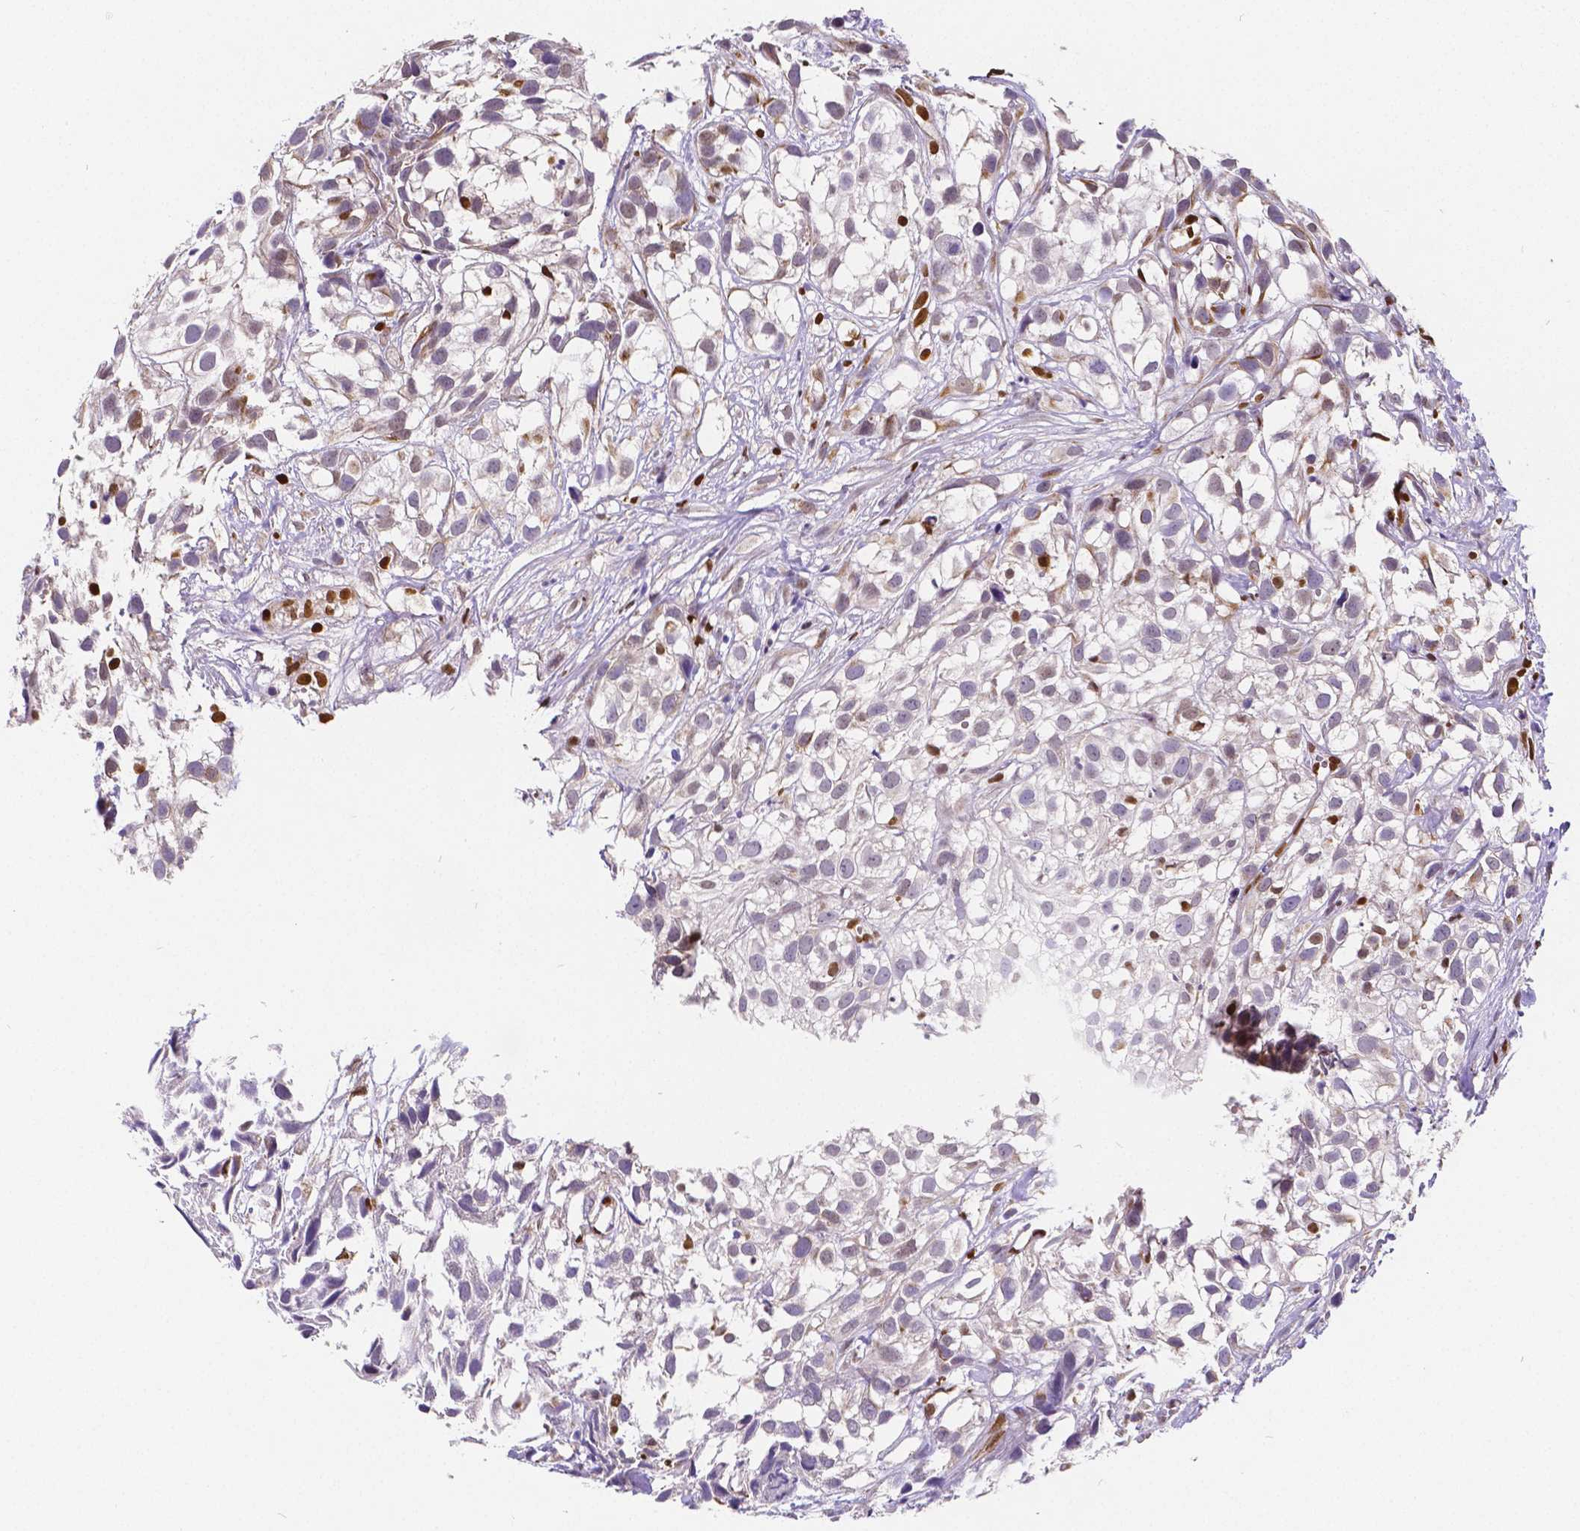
{"staining": {"intensity": "moderate", "quantity": "<25%", "location": "cytoplasmic/membranous,nuclear"}, "tissue": "urothelial cancer", "cell_type": "Tumor cells", "image_type": "cancer", "snomed": [{"axis": "morphology", "description": "Urothelial carcinoma, High grade"}, {"axis": "topography", "description": "Urinary bladder"}], "caption": "Immunohistochemistry micrograph of neoplastic tissue: human urothelial carcinoma (high-grade) stained using immunohistochemistry (IHC) demonstrates low levels of moderate protein expression localized specifically in the cytoplasmic/membranous and nuclear of tumor cells, appearing as a cytoplasmic/membranous and nuclear brown color.", "gene": "MEF2C", "patient": {"sex": "male", "age": 56}}